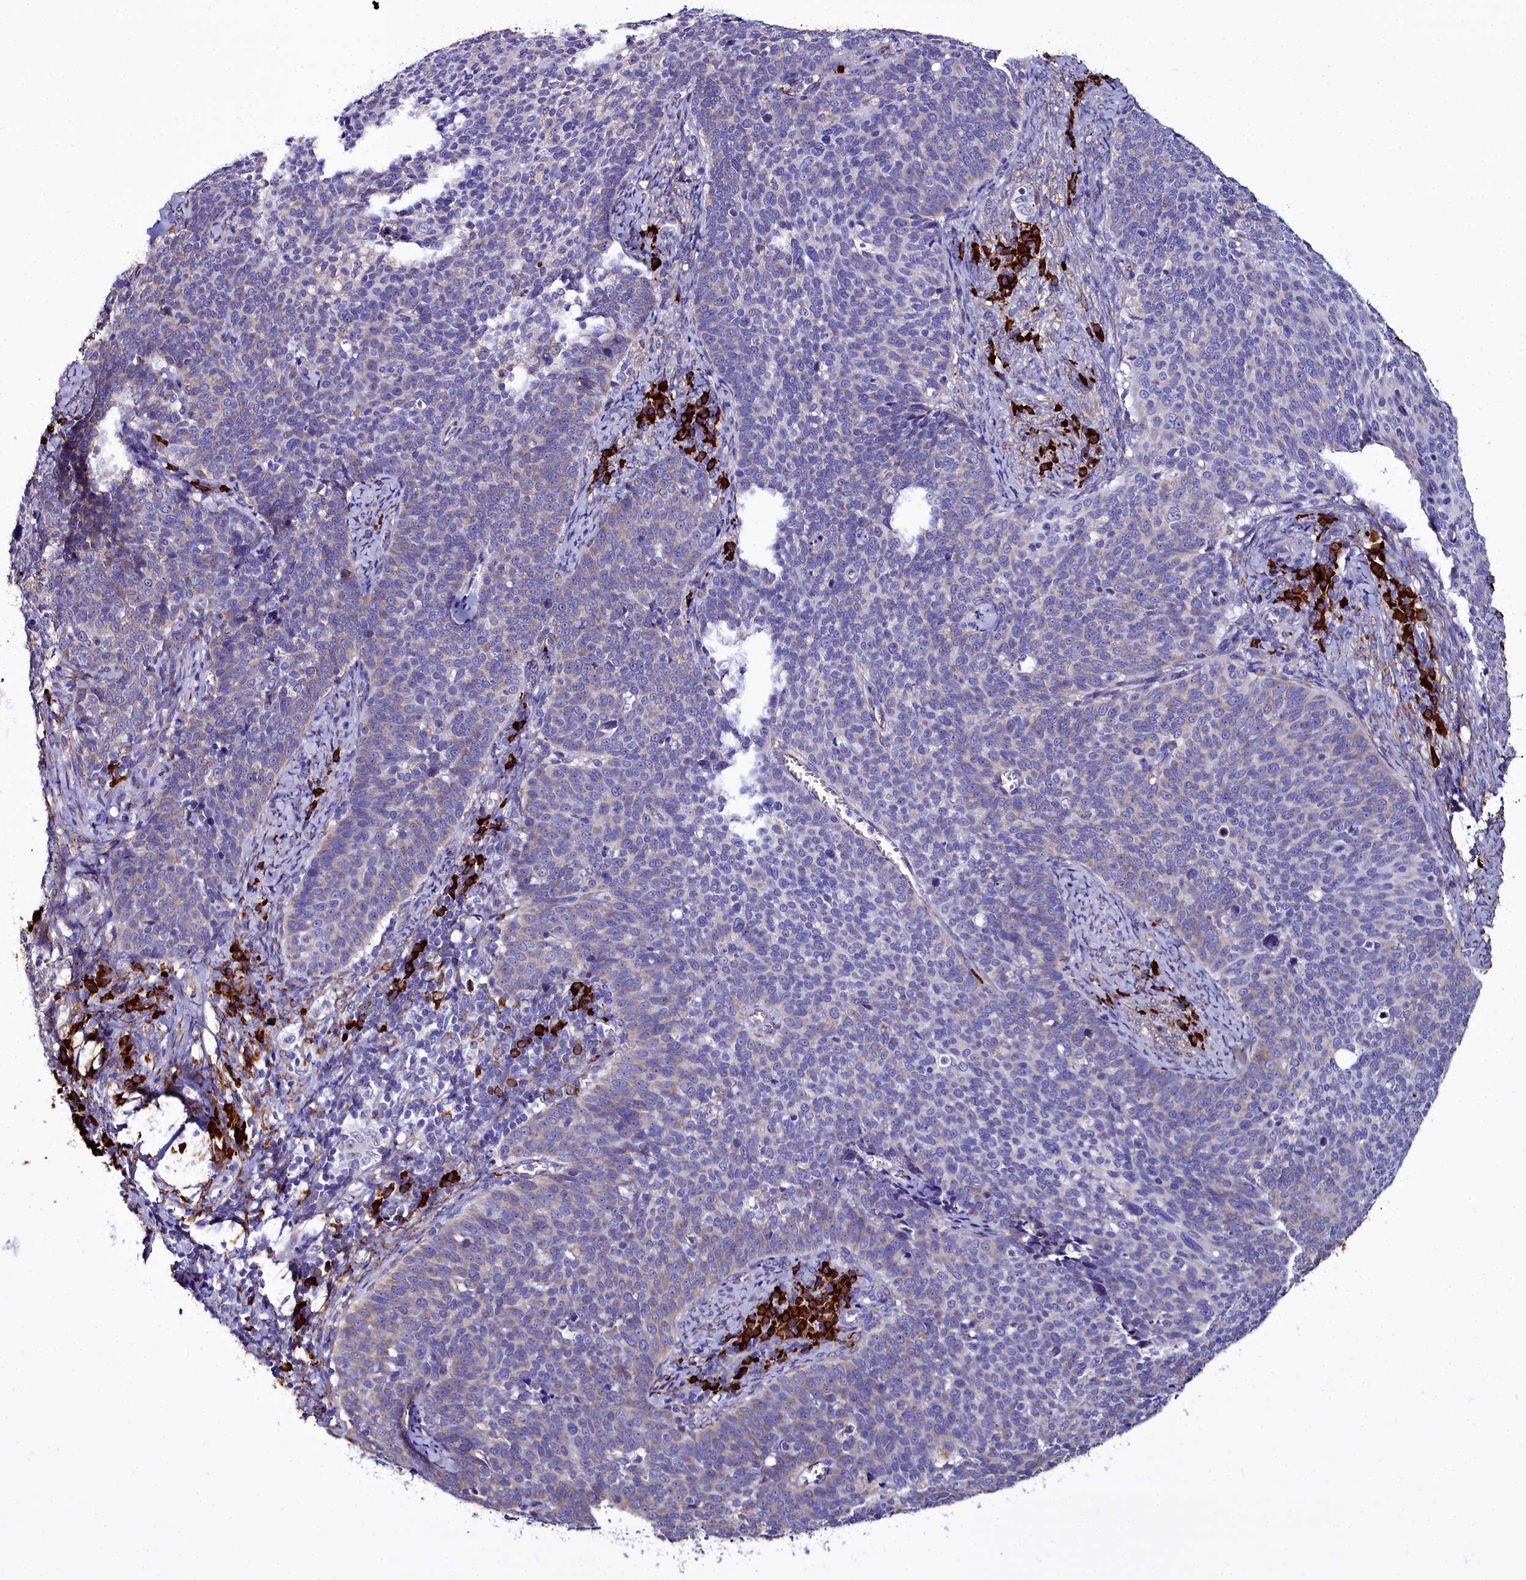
{"staining": {"intensity": "negative", "quantity": "none", "location": "none"}, "tissue": "cervical cancer", "cell_type": "Tumor cells", "image_type": "cancer", "snomed": [{"axis": "morphology", "description": "Normal tissue, NOS"}, {"axis": "morphology", "description": "Squamous cell carcinoma, NOS"}, {"axis": "topography", "description": "Cervix"}], "caption": "Tumor cells show no significant positivity in squamous cell carcinoma (cervical).", "gene": "TXNDC5", "patient": {"sex": "female", "age": 39}}